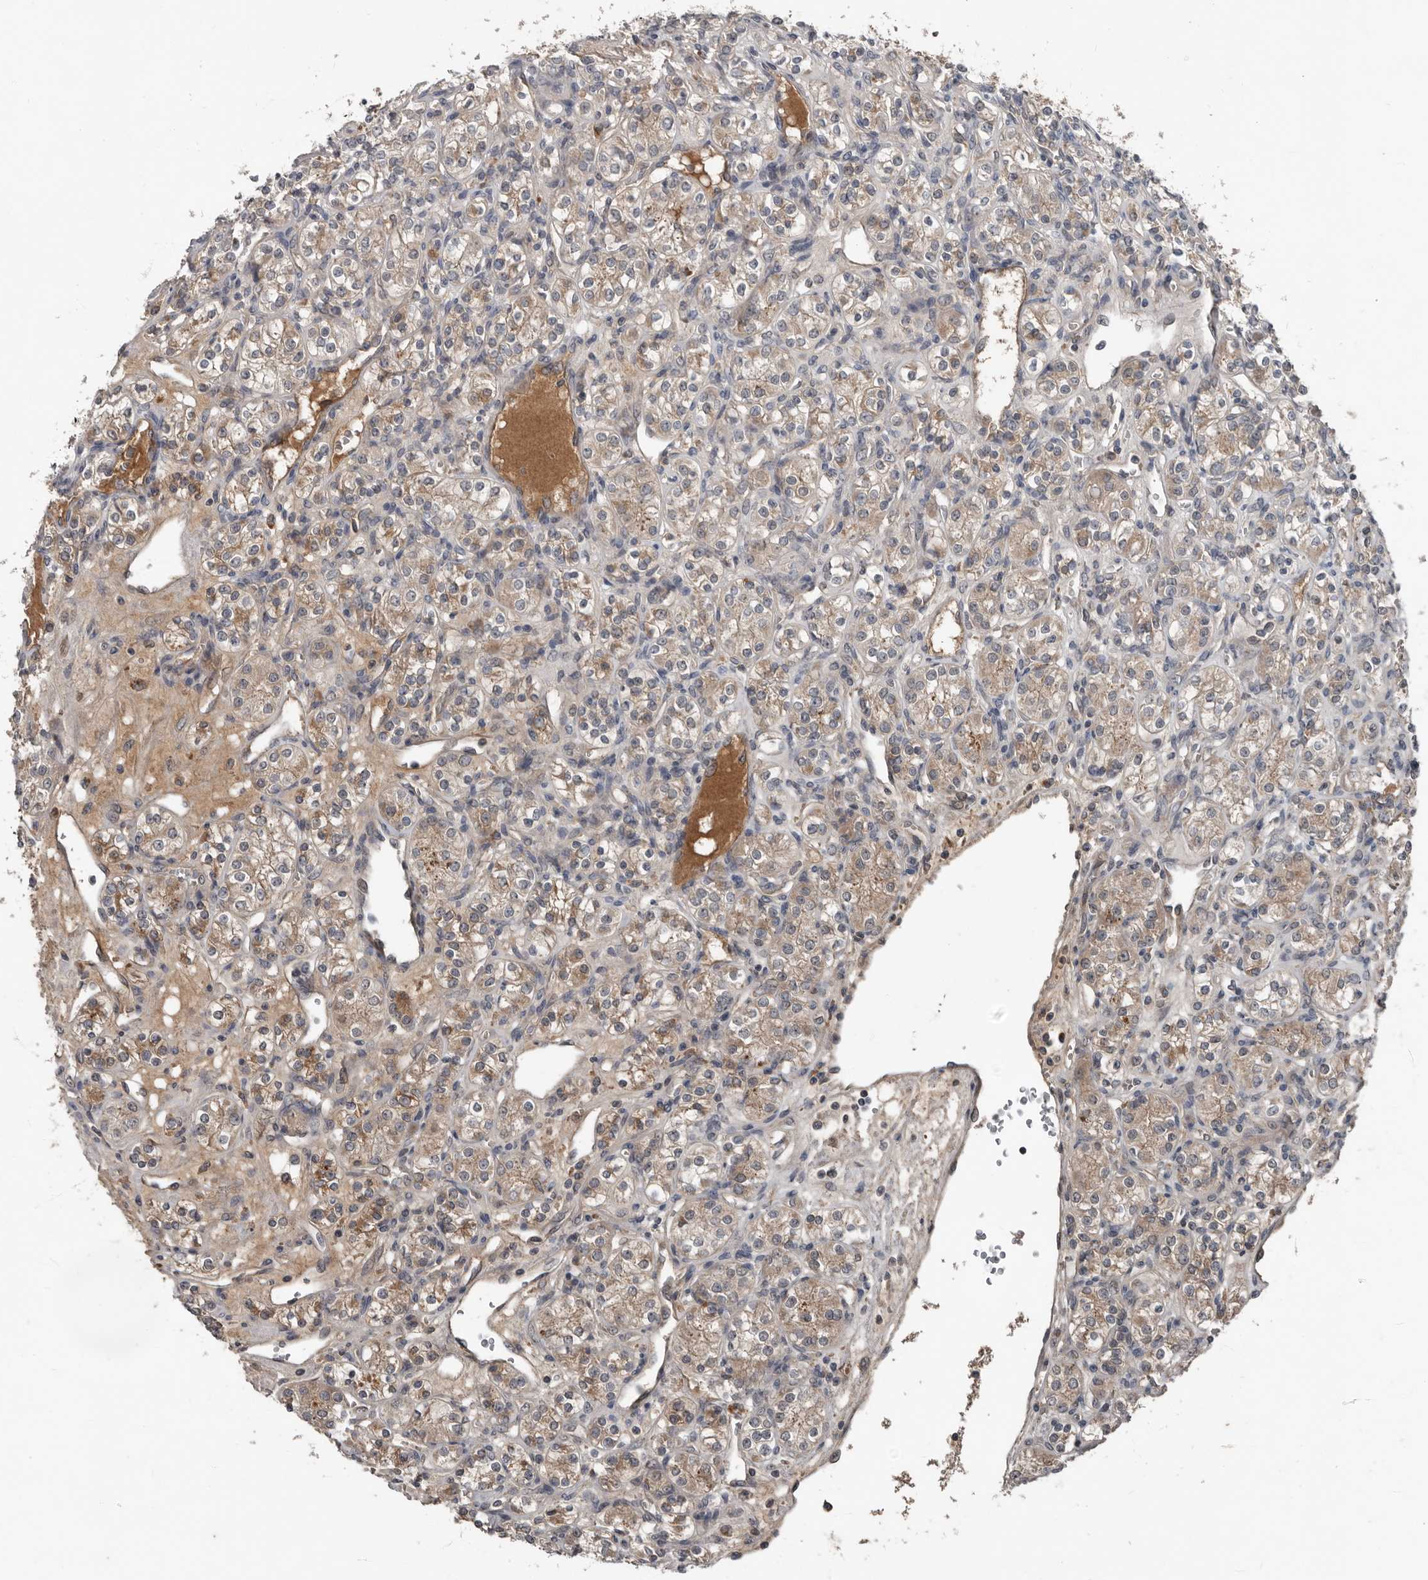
{"staining": {"intensity": "weak", "quantity": "25%-75%", "location": "cytoplasmic/membranous"}, "tissue": "renal cancer", "cell_type": "Tumor cells", "image_type": "cancer", "snomed": [{"axis": "morphology", "description": "Adenocarcinoma, NOS"}, {"axis": "topography", "description": "Kidney"}], "caption": "Renal cancer (adenocarcinoma) stained with immunohistochemistry displays weak cytoplasmic/membranous positivity in approximately 25%-75% of tumor cells.", "gene": "DNAJB4", "patient": {"sex": "male", "age": 77}}